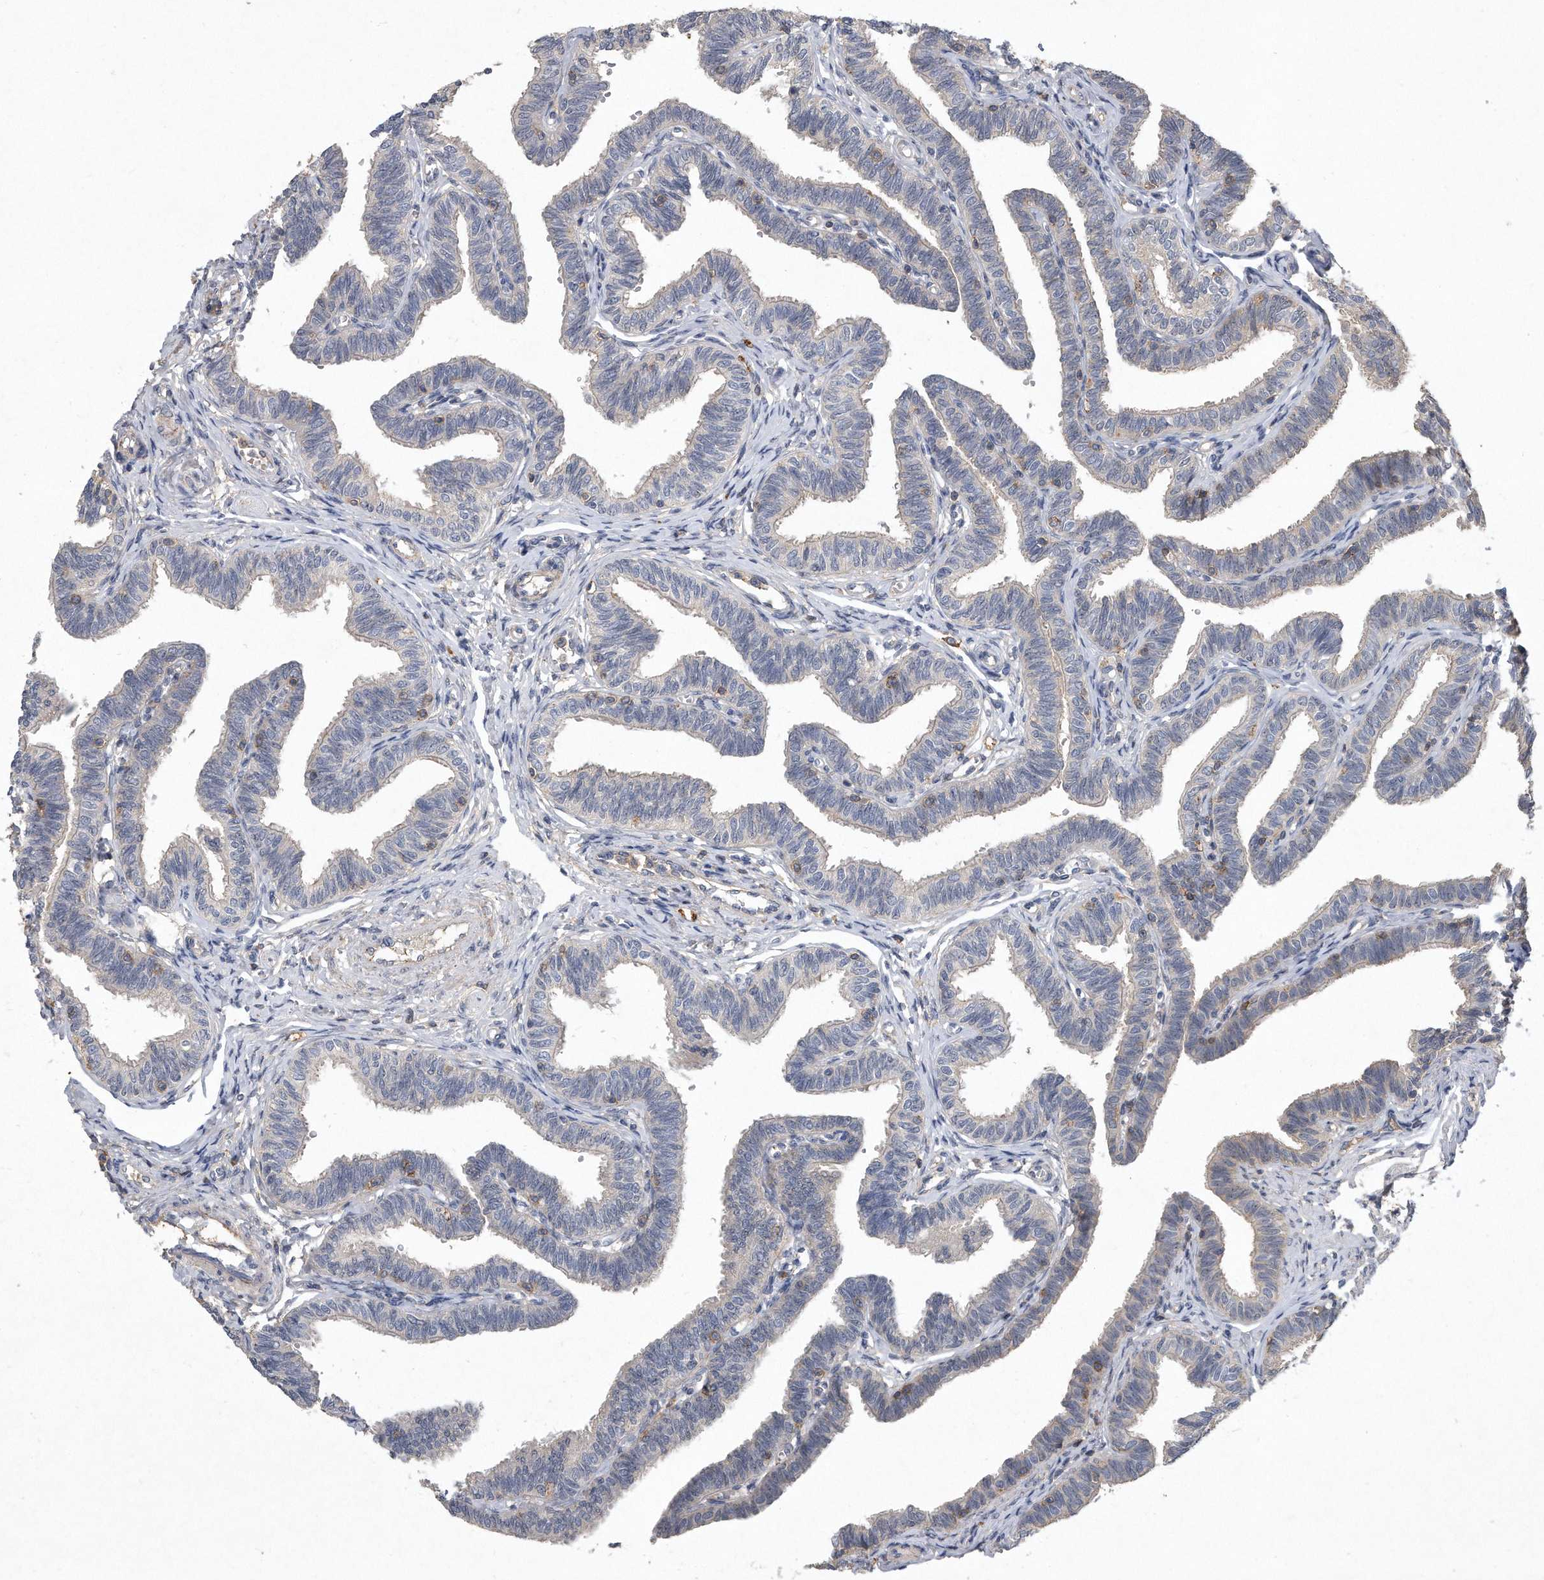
{"staining": {"intensity": "weak", "quantity": "<25%", "location": "cytoplasmic/membranous"}, "tissue": "fallopian tube", "cell_type": "Glandular cells", "image_type": "normal", "snomed": [{"axis": "morphology", "description": "Normal tissue, NOS"}, {"axis": "topography", "description": "Fallopian tube"}, {"axis": "topography", "description": "Ovary"}], "caption": "This is an immunohistochemistry image of normal fallopian tube. There is no staining in glandular cells.", "gene": "PGBD2", "patient": {"sex": "female", "age": 23}}